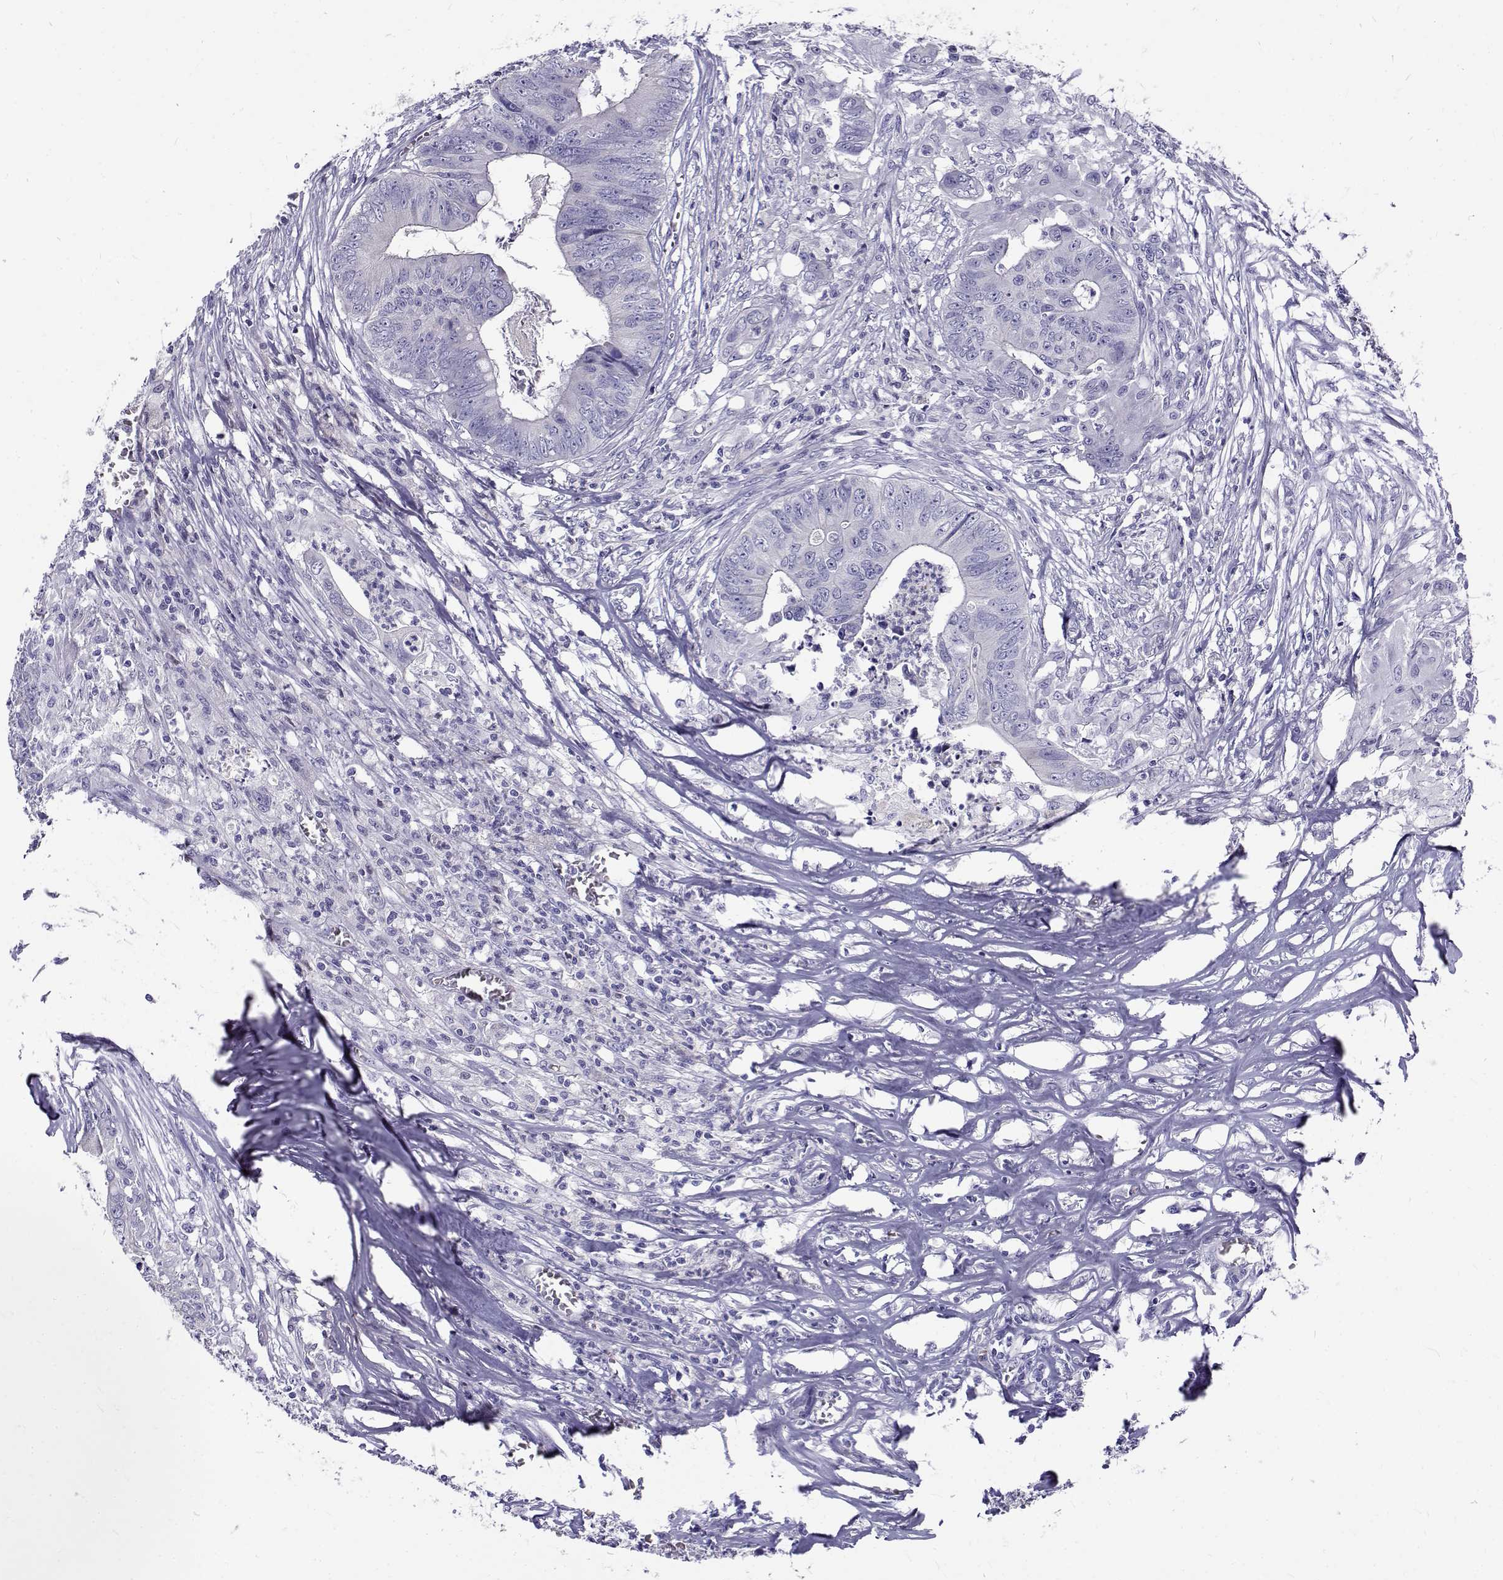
{"staining": {"intensity": "negative", "quantity": "none", "location": "none"}, "tissue": "colorectal cancer", "cell_type": "Tumor cells", "image_type": "cancer", "snomed": [{"axis": "morphology", "description": "Adenocarcinoma, NOS"}, {"axis": "topography", "description": "Colon"}], "caption": "The IHC photomicrograph has no significant expression in tumor cells of colorectal cancer (adenocarcinoma) tissue.", "gene": "IGSF1", "patient": {"sex": "male", "age": 84}}